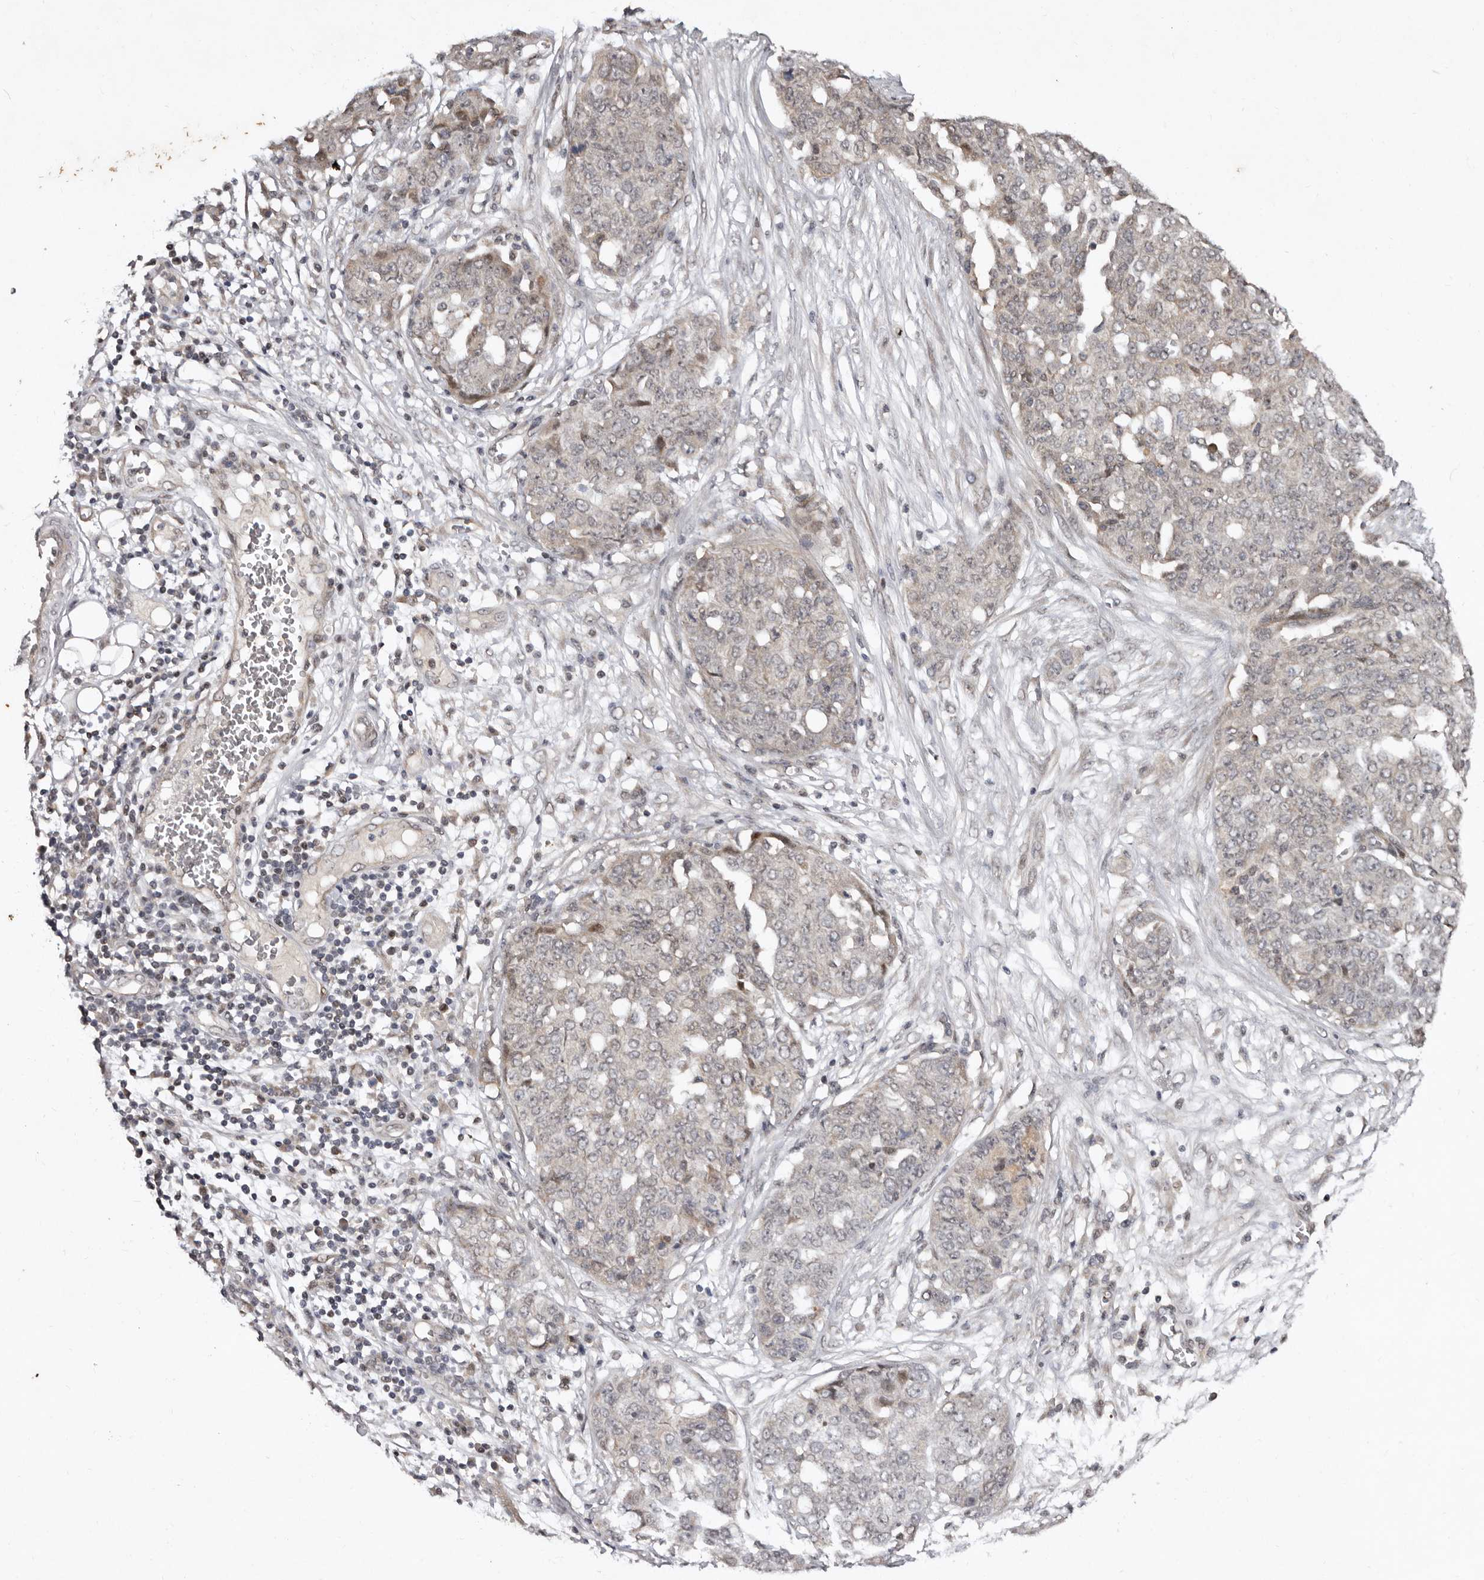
{"staining": {"intensity": "weak", "quantity": ">75%", "location": "cytoplasmic/membranous"}, "tissue": "ovarian cancer", "cell_type": "Tumor cells", "image_type": "cancer", "snomed": [{"axis": "morphology", "description": "Cystadenocarcinoma, serous, NOS"}, {"axis": "topography", "description": "Soft tissue"}, {"axis": "topography", "description": "Ovary"}], "caption": "The image reveals immunohistochemical staining of ovarian serous cystadenocarcinoma. There is weak cytoplasmic/membranous expression is seen in about >75% of tumor cells.", "gene": "ABL1", "patient": {"sex": "female", "age": 57}}